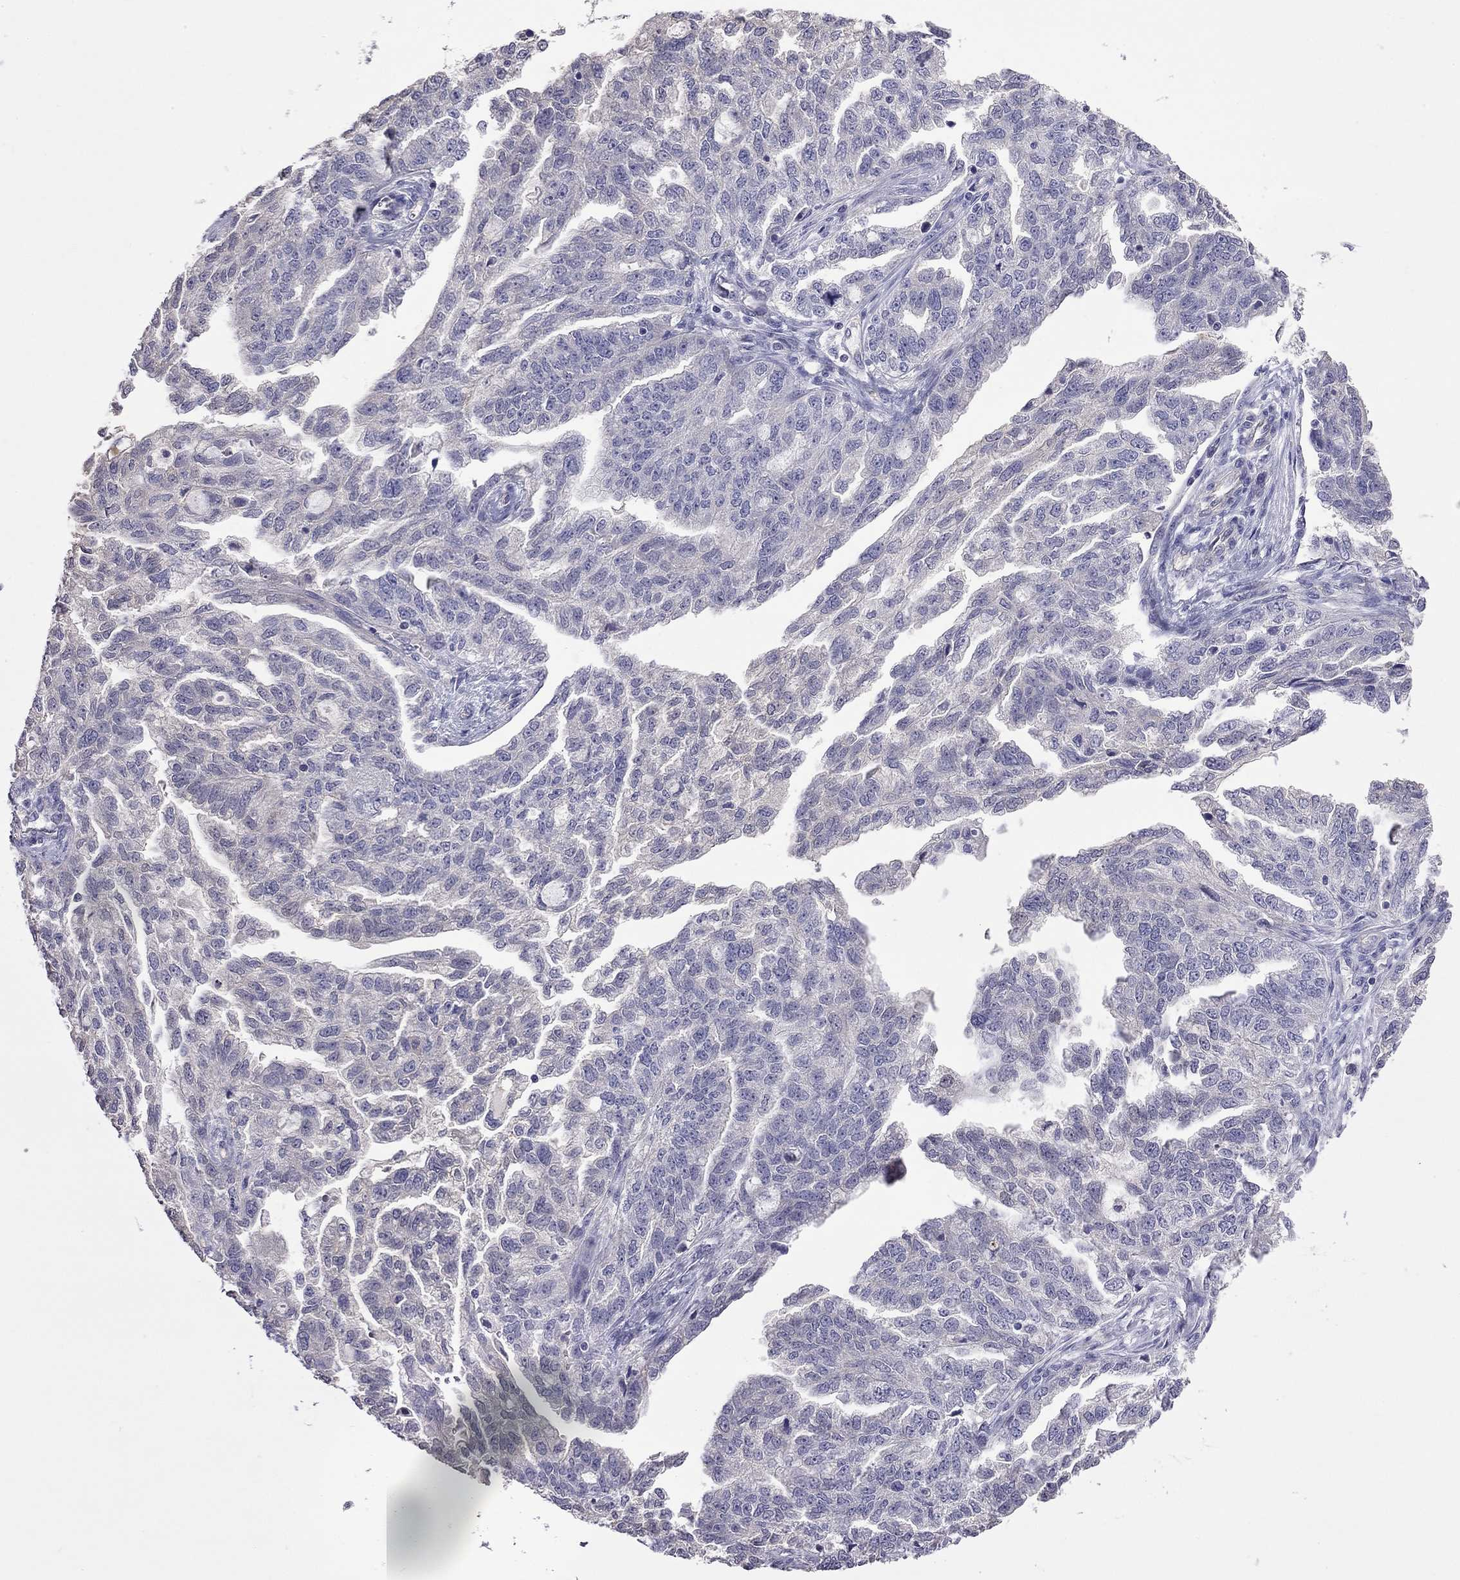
{"staining": {"intensity": "negative", "quantity": "none", "location": "none"}, "tissue": "ovarian cancer", "cell_type": "Tumor cells", "image_type": "cancer", "snomed": [{"axis": "morphology", "description": "Cystadenocarcinoma, serous, NOS"}, {"axis": "topography", "description": "Ovary"}], "caption": "DAB immunohistochemical staining of human ovarian cancer shows no significant positivity in tumor cells.", "gene": "FEZ1", "patient": {"sex": "female", "age": 51}}